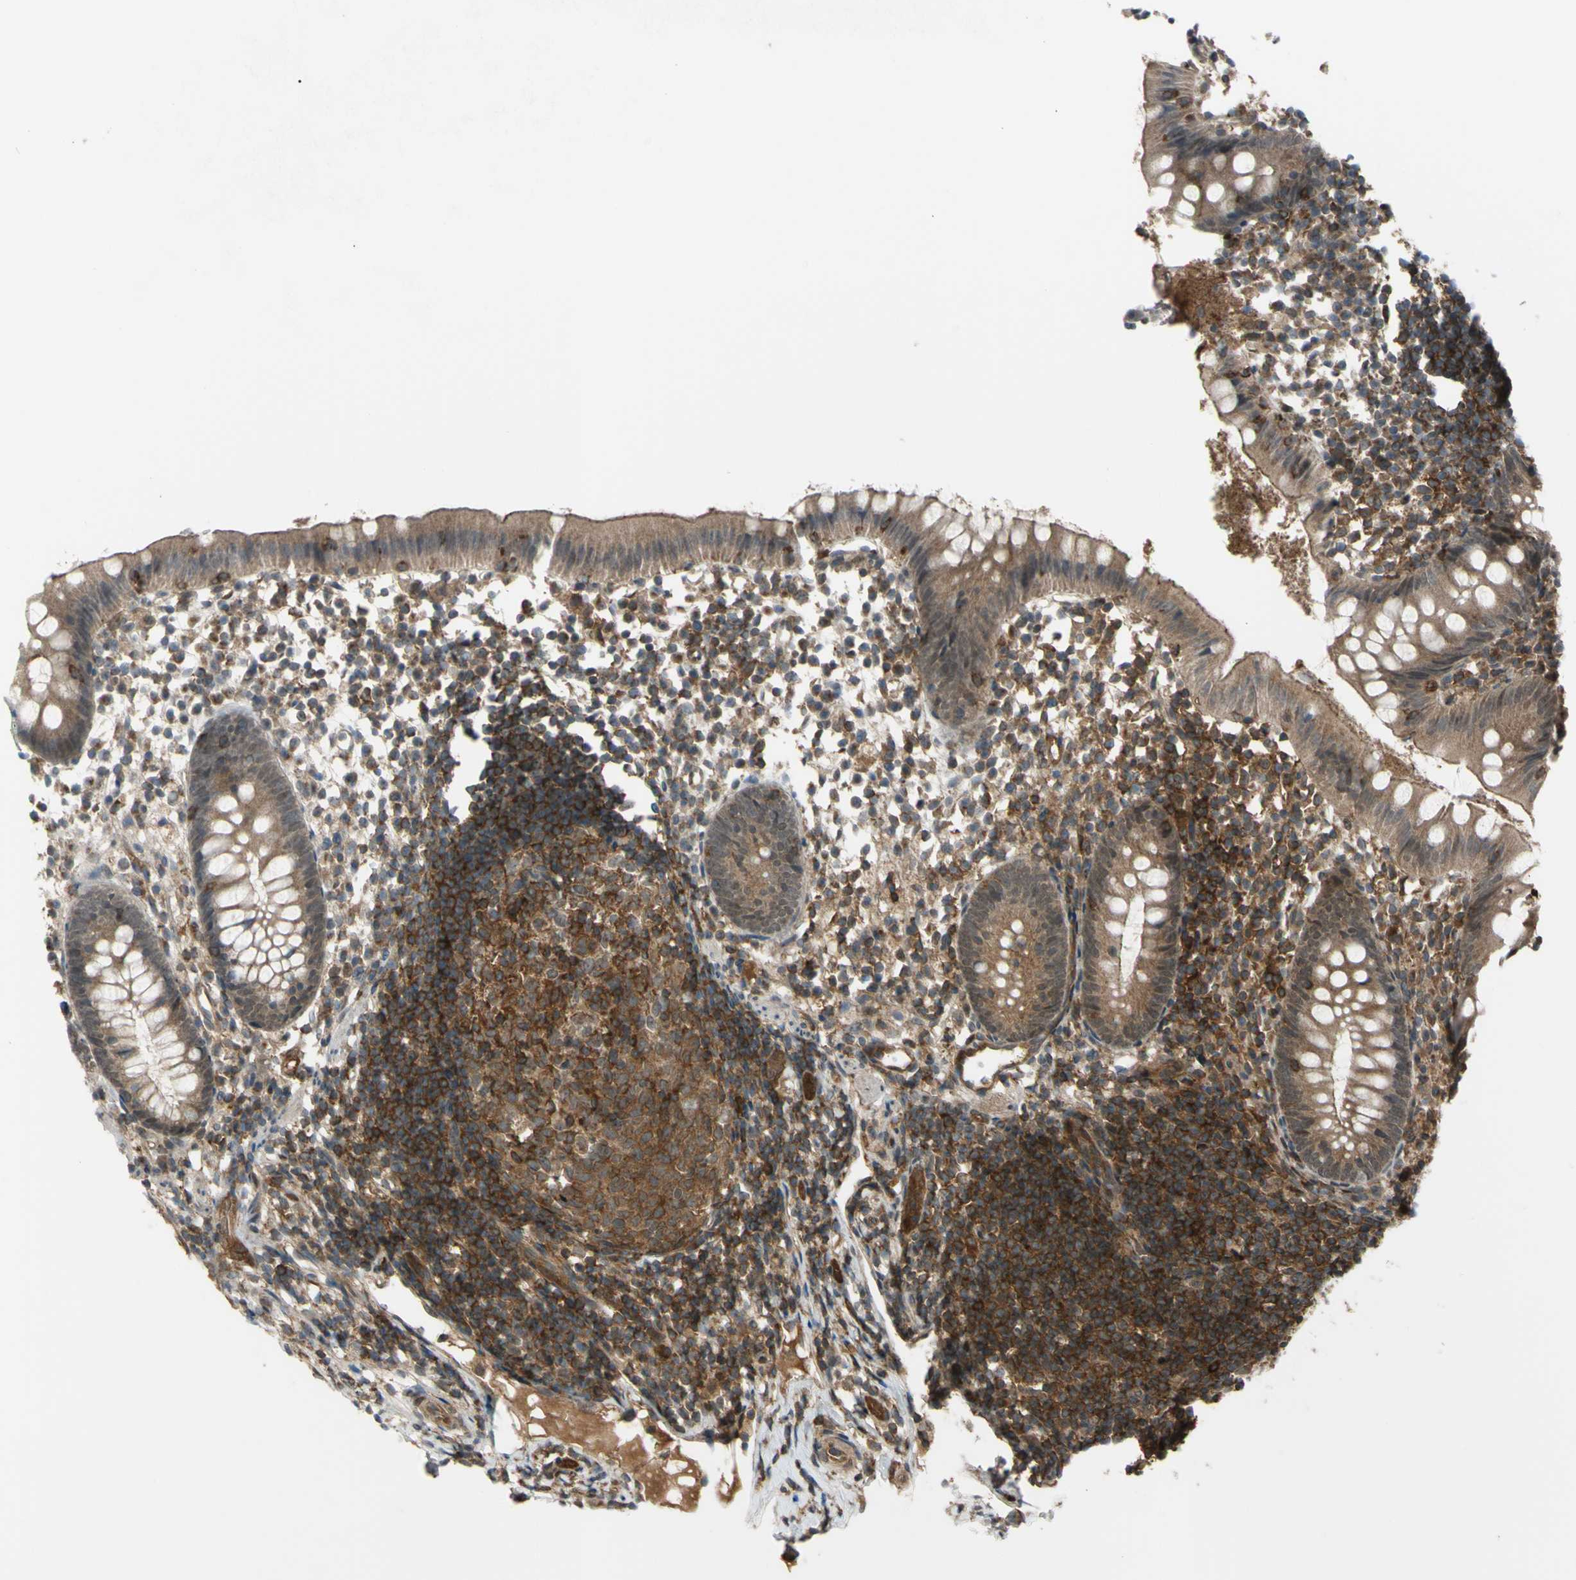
{"staining": {"intensity": "moderate", "quantity": ">75%", "location": "cytoplasmic/membranous"}, "tissue": "appendix", "cell_type": "Glandular cells", "image_type": "normal", "snomed": [{"axis": "morphology", "description": "Normal tissue, NOS"}, {"axis": "topography", "description": "Appendix"}], "caption": "This histopathology image reveals IHC staining of normal human appendix, with medium moderate cytoplasmic/membranous expression in about >75% of glandular cells.", "gene": "FLII", "patient": {"sex": "female", "age": 20}}